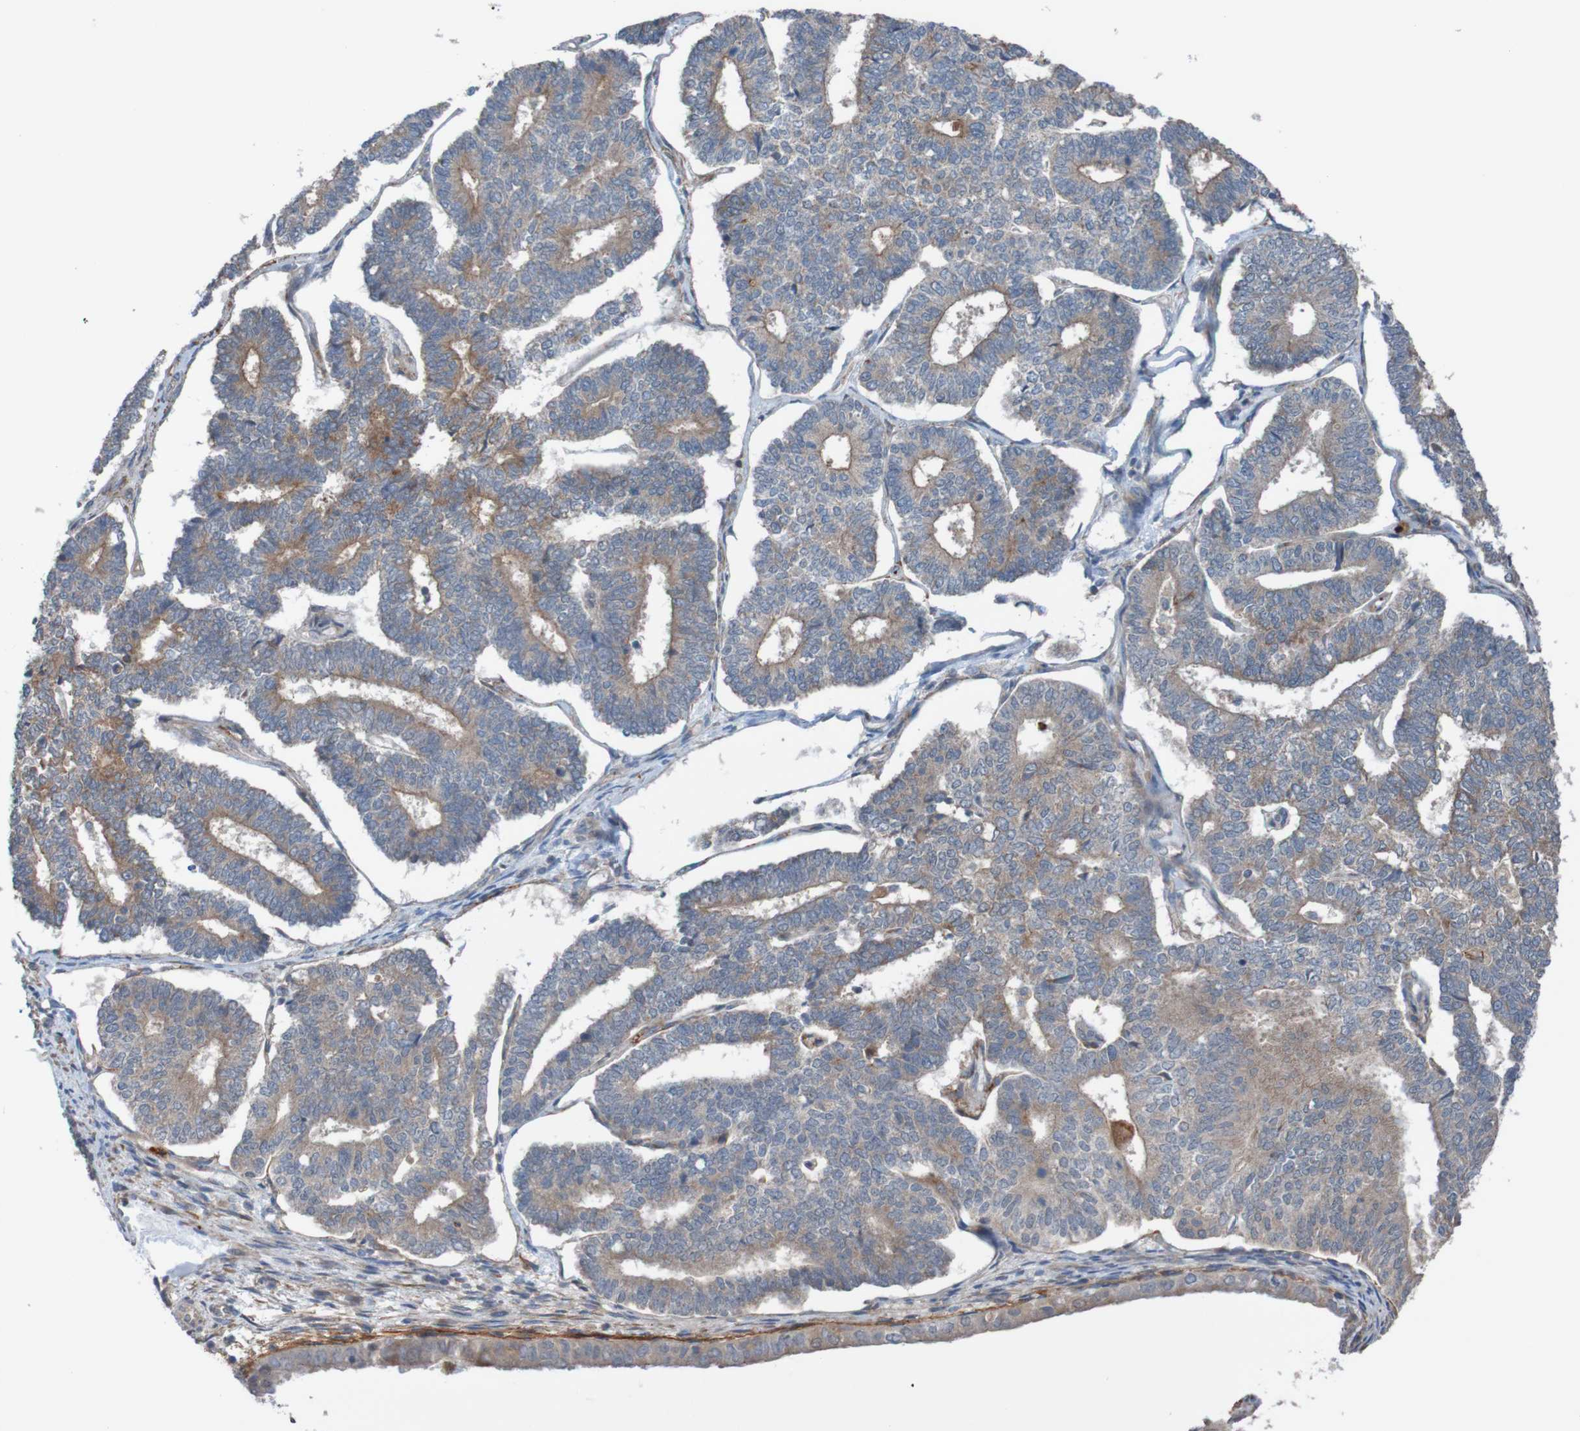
{"staining": {"intensity": "moderate", "quantity": ">75%", "location": "cytoplasmic/membranous"}, "tissue": "endometrial cancer", "cell_type": "Tumor cells", "image_type": "cancer", "snomed": [{"axis": "morphology", "description": "Adenocarcinoma, NOS"}, {"axis": "topography", "description": "Endometrium"}], "caption": "This histopathology image displays immunohistochemistry staining of endometrial cancer, with medium moderate cytoplasmic/membranous positivity in about >75% of tumor cells.", "gene": "ST8SIA6", "patient": {"sex": "female", "age": 70}}